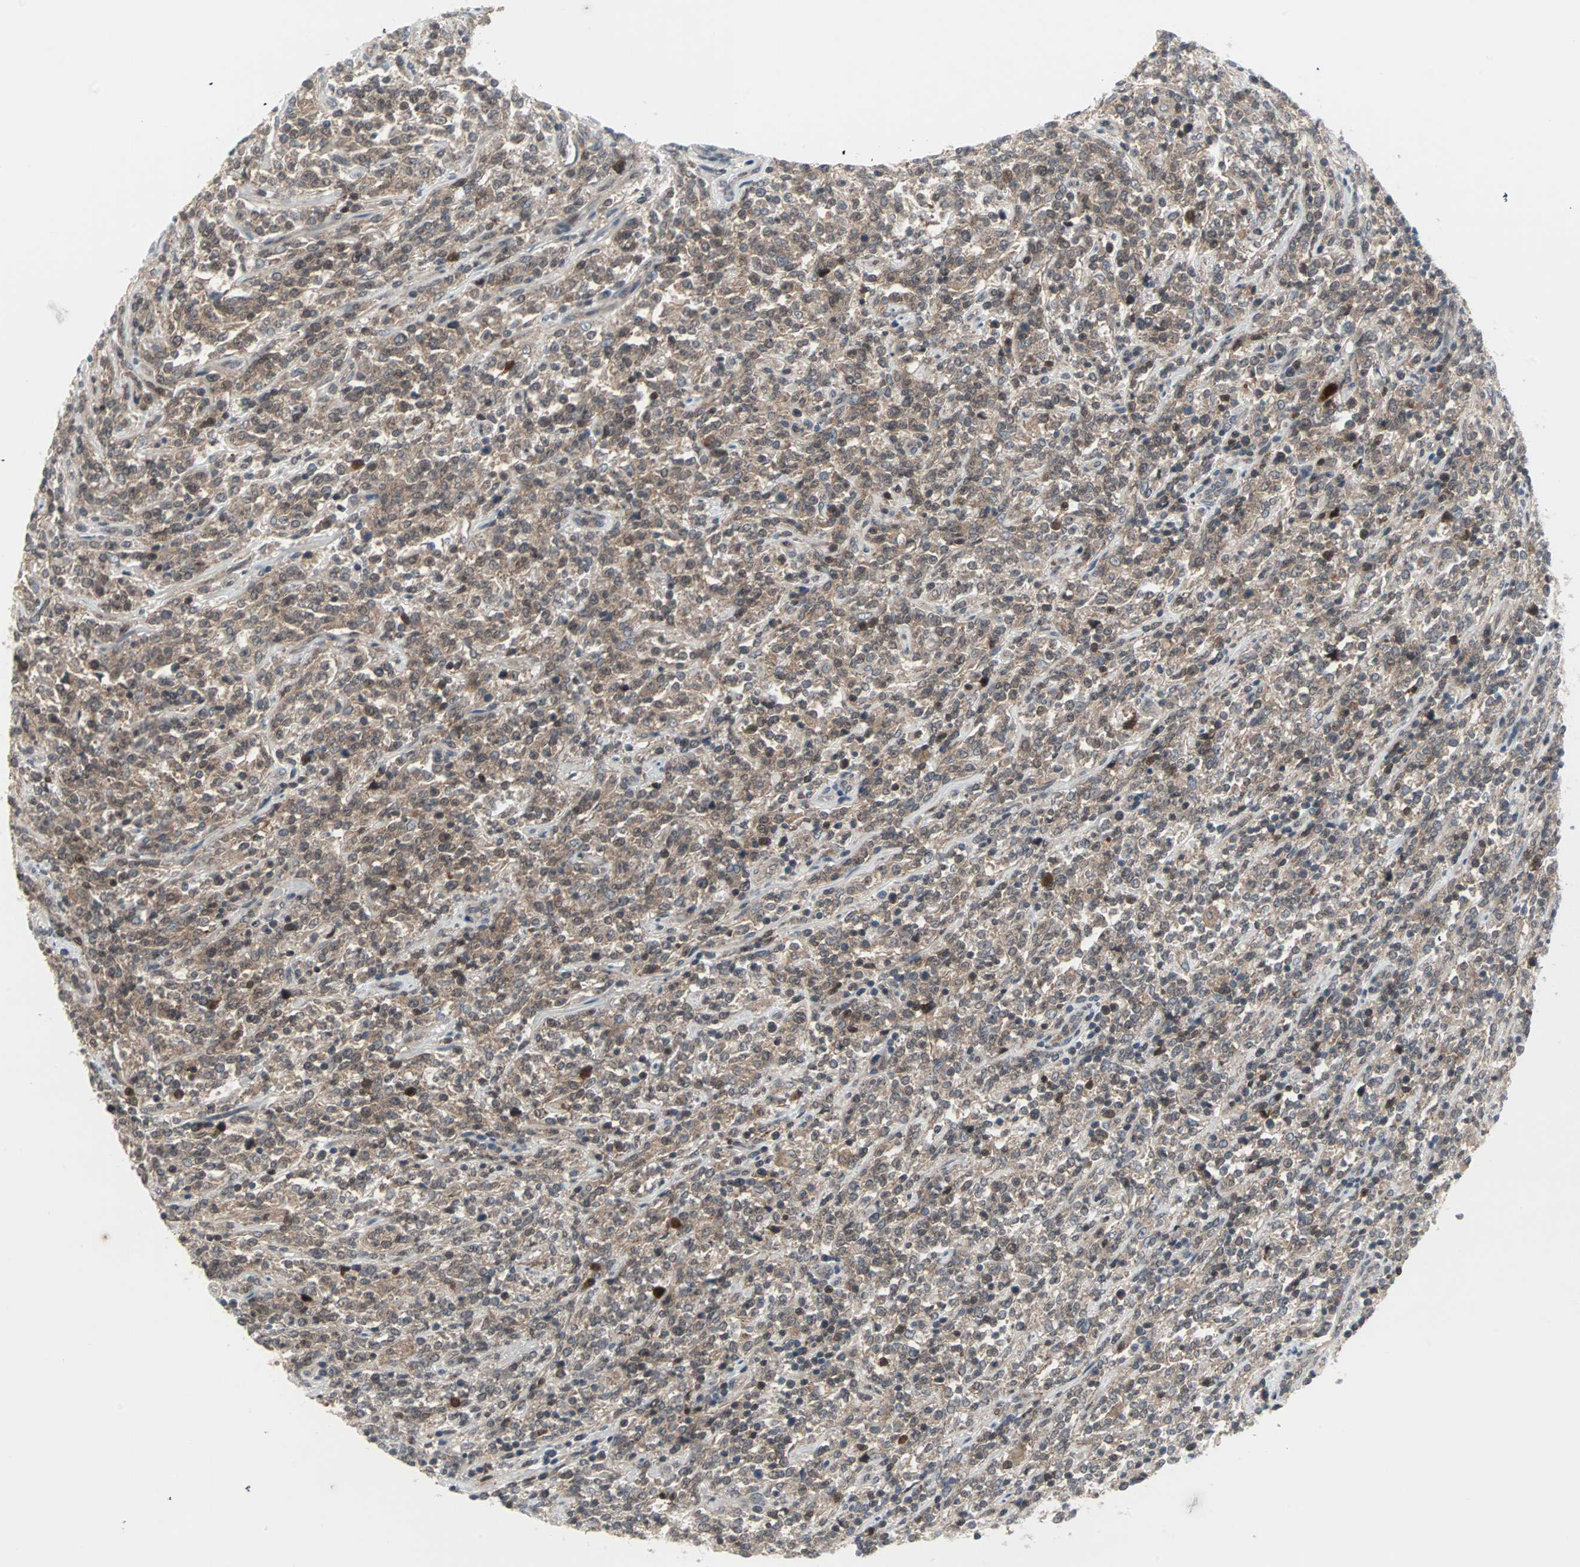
{"staining": {"intensity": "weak", "quantity": ">75%", "location": "cytoplasmic/membranous,nuclear"}, "tissue": "lymphoma", "cell_type": "Tumor cells", "image_type": "cancer", "snomed": [{"axis": "morphology", "description": "Malignant lymphoma, non-Hodgkin's type, High grade"}, {"axis": "topography", "description": "Soft tissue"}], "caption": "This is an image of immunohistochemistry (IHC) staining of high-grade malignant lymphoma, non-Hodgkin's type, which shows weak positivity in the cytoplasmic/membranous and nuclear of tumor cells.", "gene": "CASP3", "patient": {"sex": "male", "age": 18}}